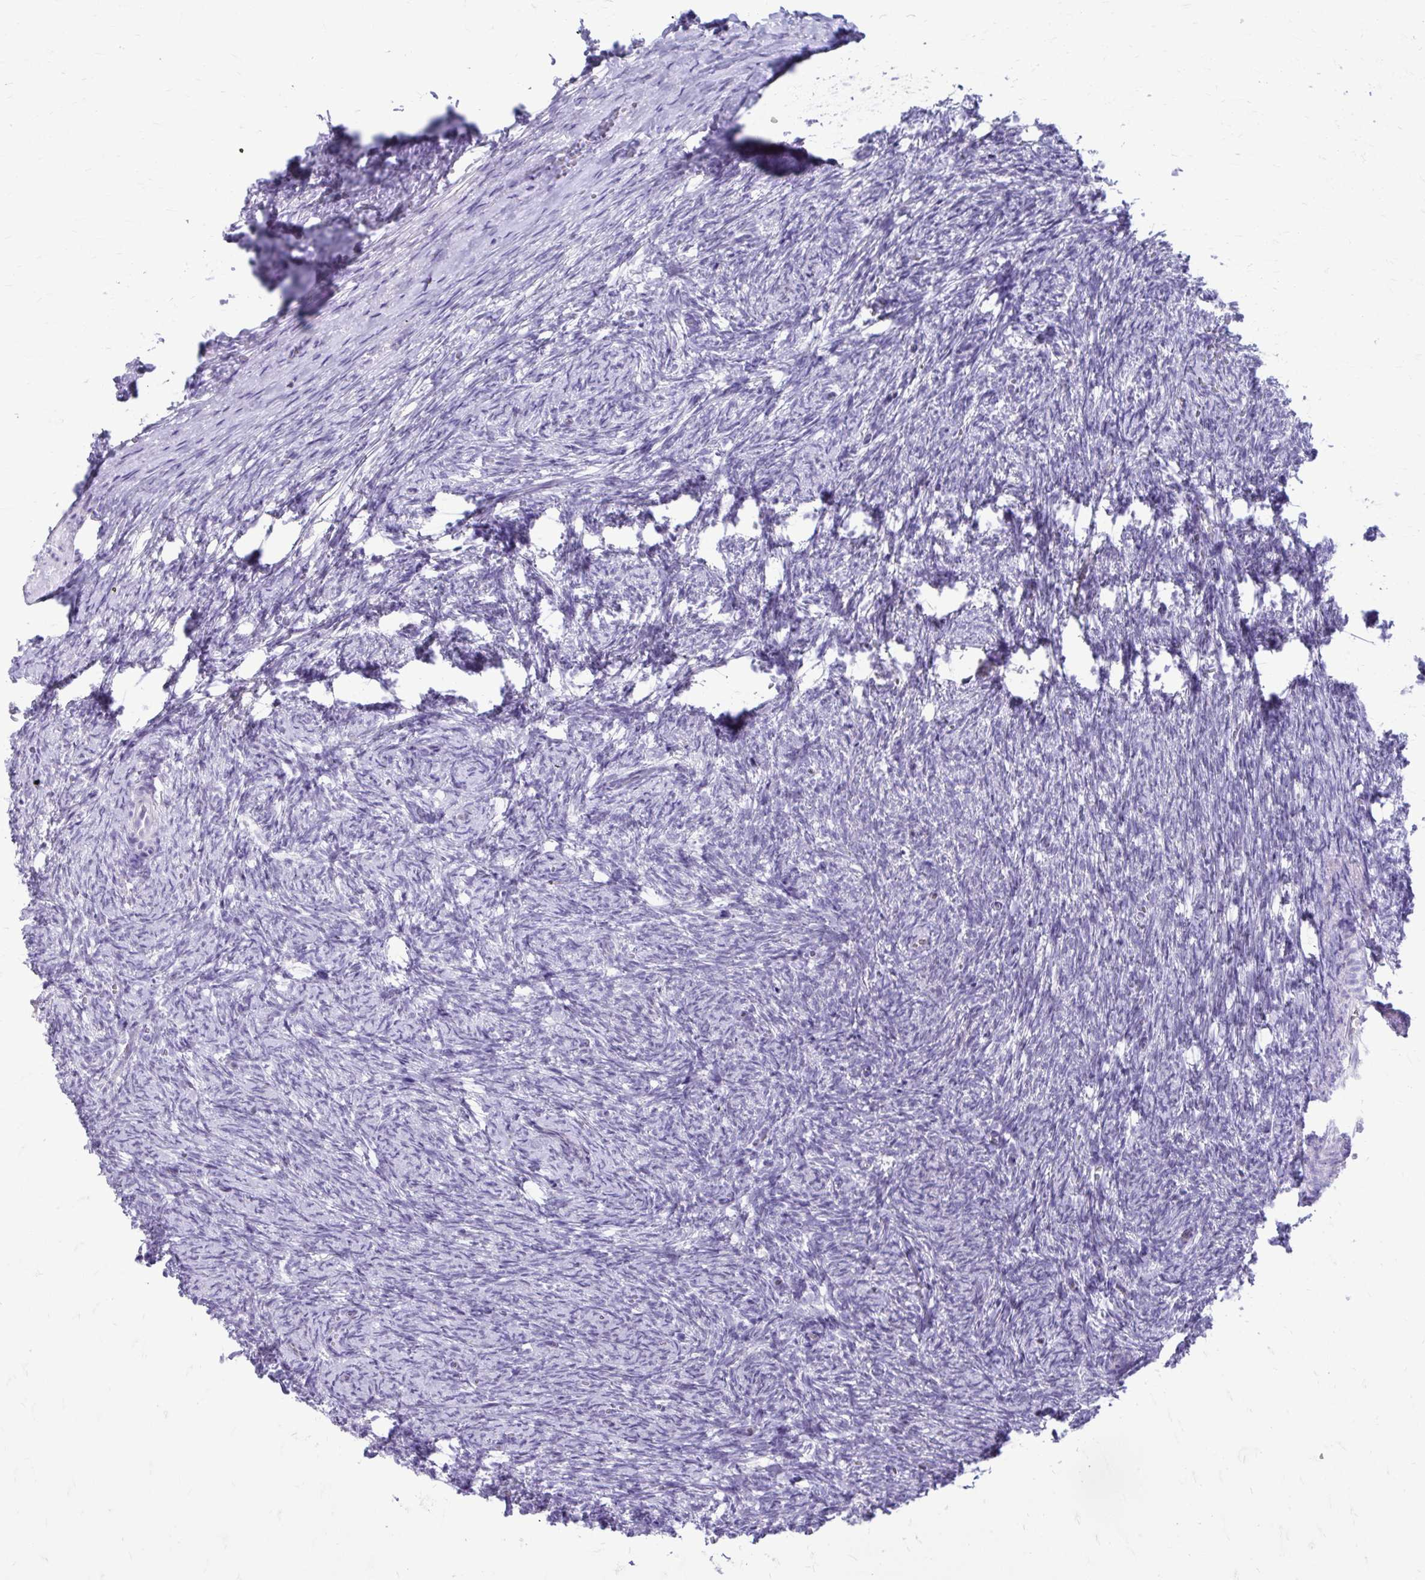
{"staining": {"intensity": "negative", "quantity": "none", "location": "none"}, "tissue": "ovary", "cell_type": "Follicle cells", "image_type": "normal", "snomed": [{"axis": "morphology", "description": "Normal tissue, NOS"}, {"axis": "topography", "description": "Ovary"}], "caption": "Immunohistochemistry (IHC) micrograph of normal ovary: human ovary stained with DAB demonstrates no significant protein expression in follicle cells. (IHC, brightfield microscopy, high magnification).", "gene": "LCN15", "patient": {"sex": "female", "age": 41}}